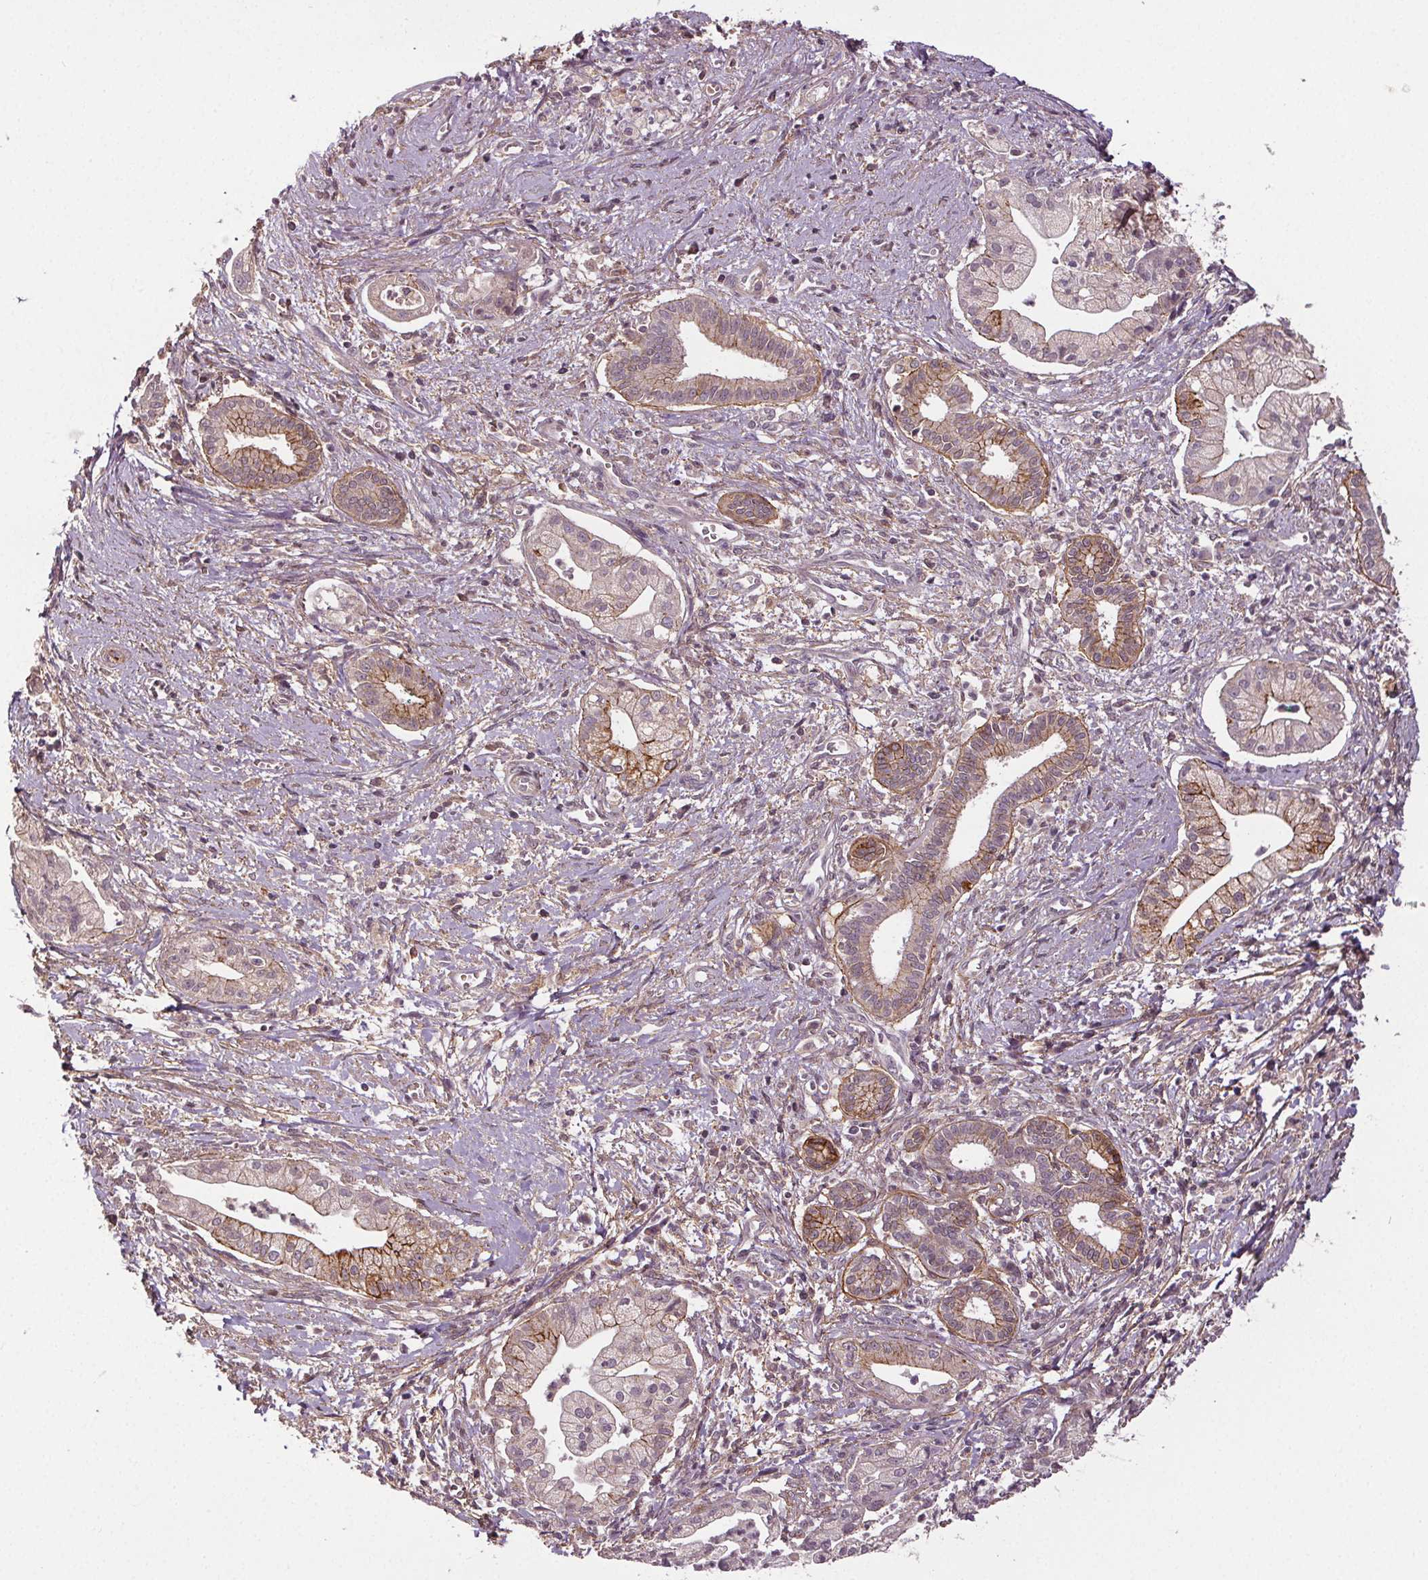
{"staining": {"intensity": "moderate", "quantity": "25%-75%", "location": "cytoplasmic/membranous"}, "tissue": "pancreatic cancer", "cell_type": "Tumor cells", "image_type": "cancer", "snomed": [{"axis": "morphology", "description": "Normal tissue, NOS"}, {"axis": "morphology", "description": "Adenocarcinoma, NOS"}, {"axis": "topography", "description": "Lymph node"}, {"axis": "topography", "description": "Pancreas"}], "caption": "Brown immunohistochemical staining in adenocarcinoma (pancreatic) demonstrates moderate cytoplasmic/membranous expression in about 25%-75% of tumor cells. The staining was performed using DAB (3,3'-diaminobenzidine), with brown indicating positive protein expression. Nuclei are stained blue with hematoxylin.", "gene": "EPHB3", "patient": {"sex": "female", "age": 58}}